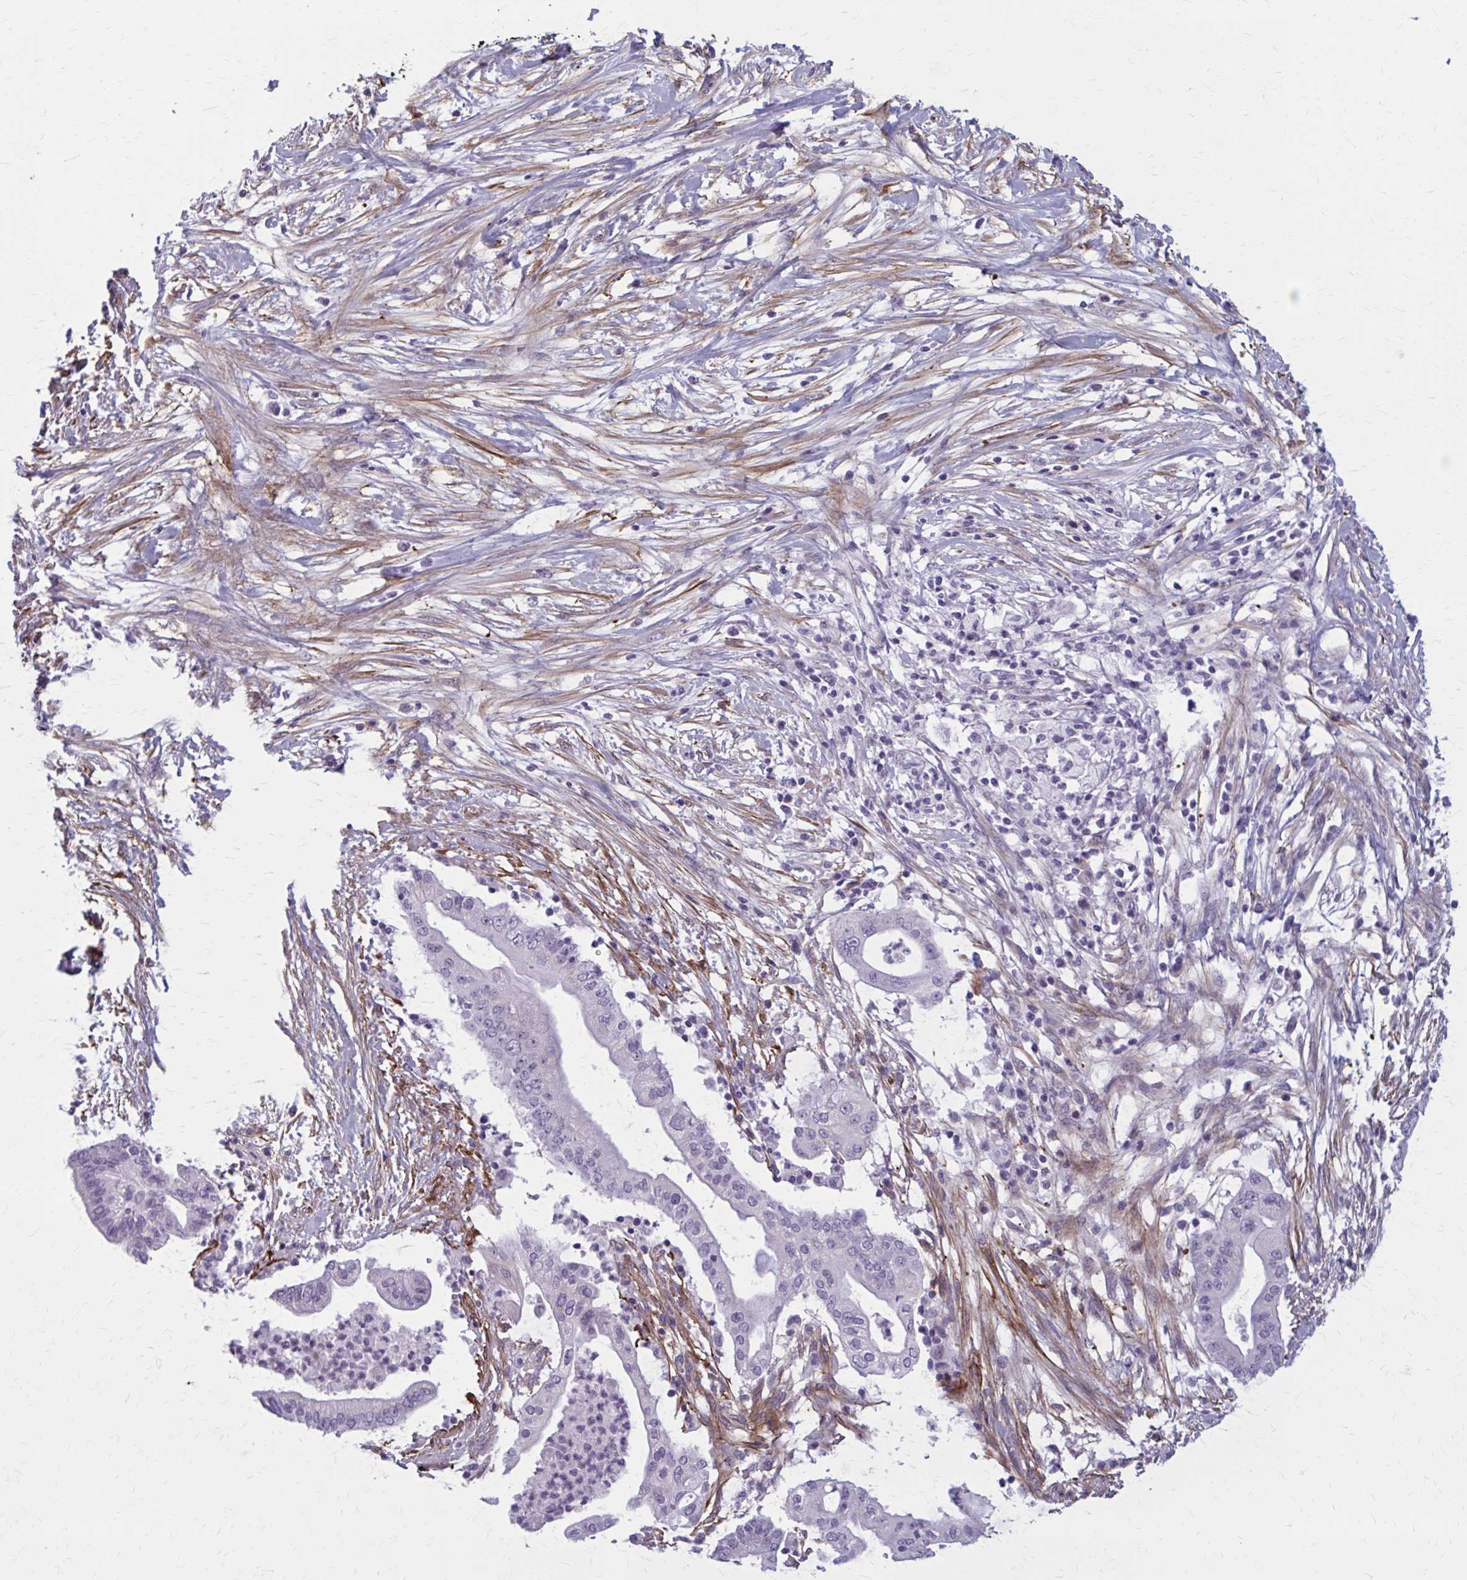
{"staining": {"intensity": "negative", "quantity": "none", "location": "none"}, "tissue": "pancreatic cancer", "cell_type": "Tumor cells", "image_type": "cancer", "snomed": [{"axis": "morphology", "description": "Adenocarcinoma, NOS"}, {"axis": "topography", "description": "Pancreas"}], "caption": "Immunohistochemistry micrograph of adenocarcinoma (pancreatic) stained for a protein (brown), which shows no staining in tumor cells.", "gene": "AKAP12", "patient": {"sex": "male", "age": 68}}